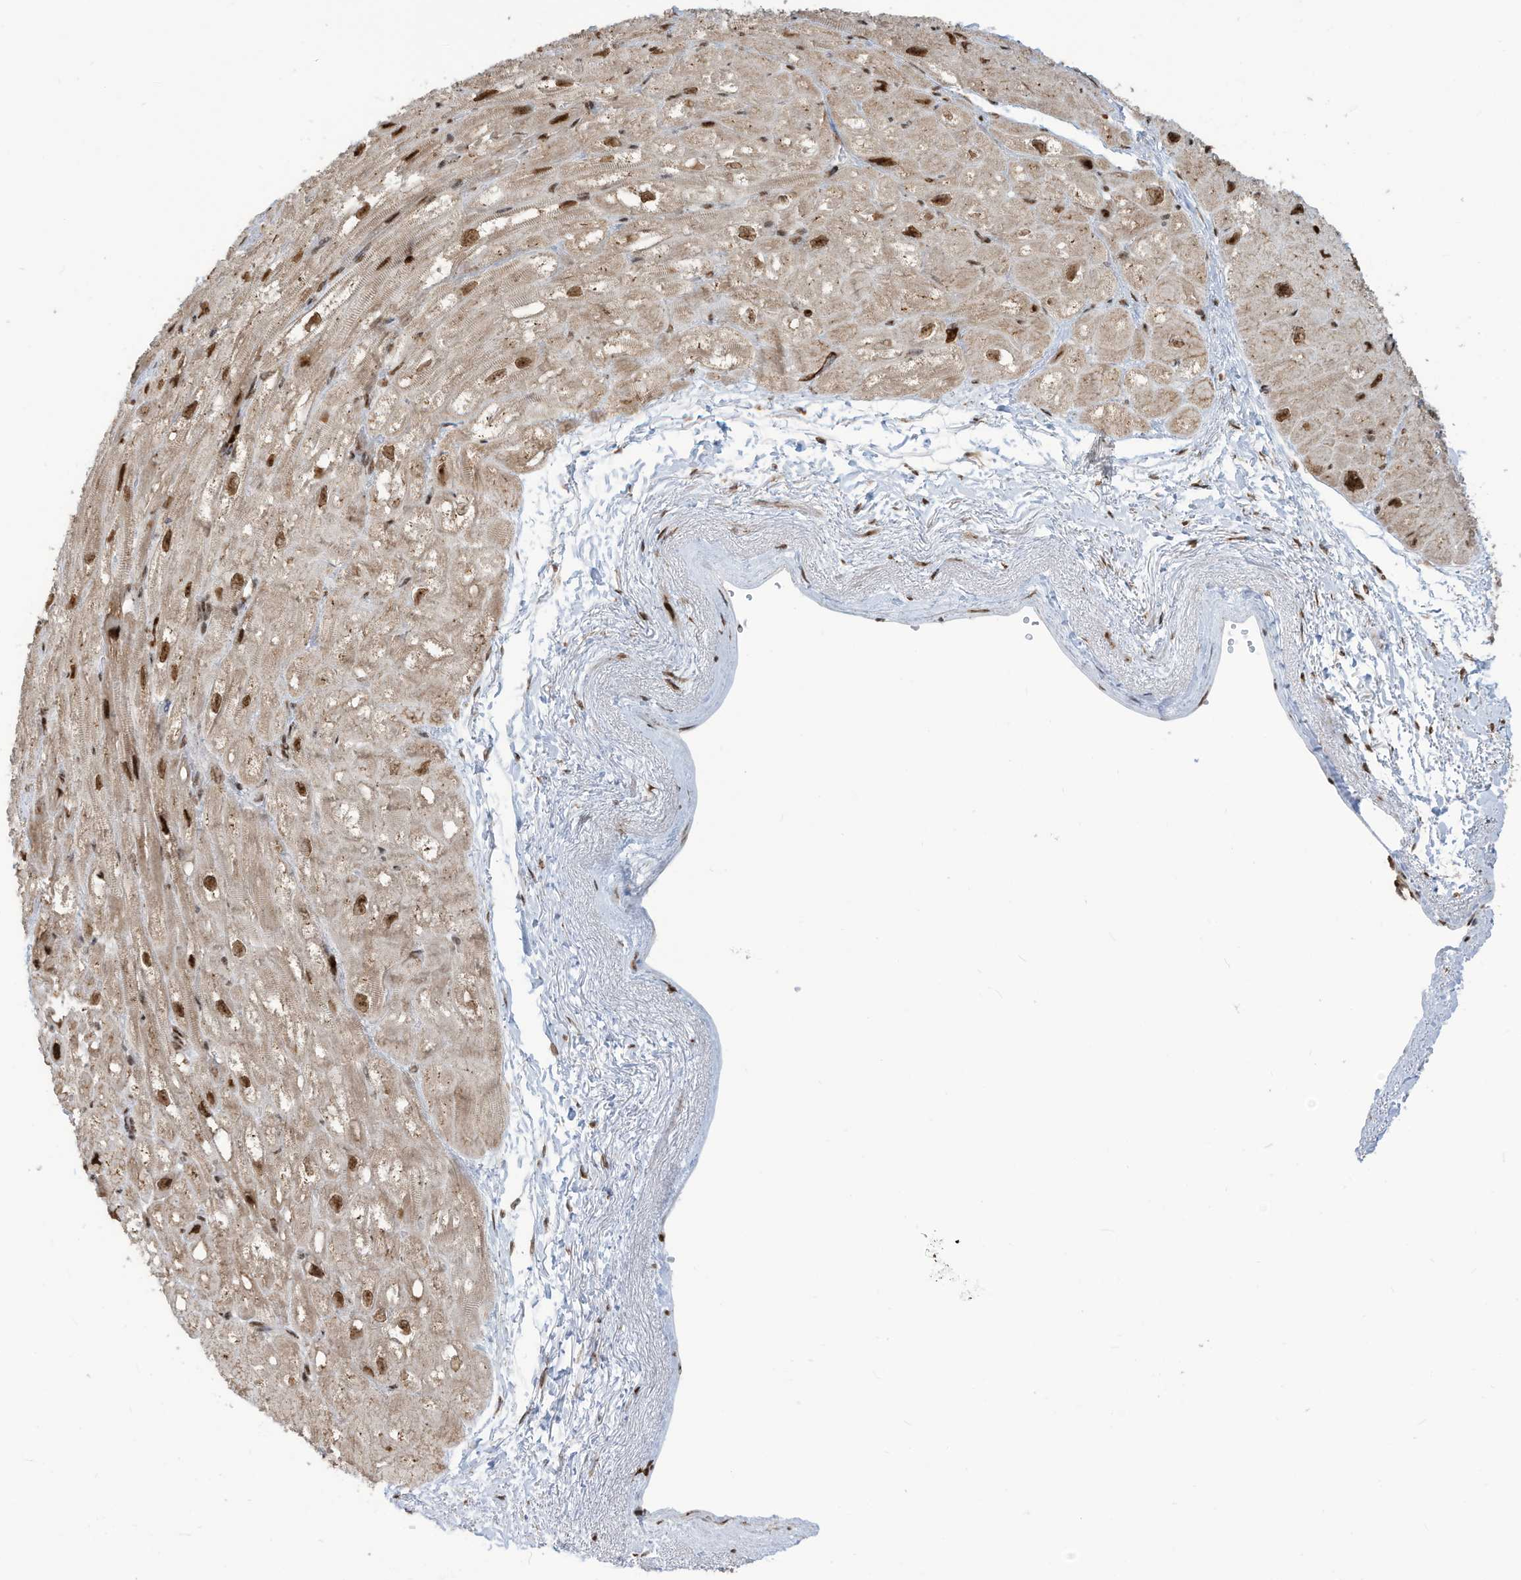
{"staining": {"intensity": "moderate", "quantity": ">75%", "location": "cytoplasmic/membranous,nuclear"}, "tissue": "heart muscle", "cell_type": "Cardiomyocytes", "image_type": "normal", "snomed": [{"axis": "morphology", "description": "Normal tissue, NOS"}, {"axis": "topography", "description": "Heart"}], "caption": "A micrograph showing moderate cytoplasmic/membranous,nuclear expression in about >75% of cardiomyocytes in normal heart muscle, as visualized by brown immunohistochemical staining.", "gene": "LBH", "patient": {"sex": "male", "age": 50}}